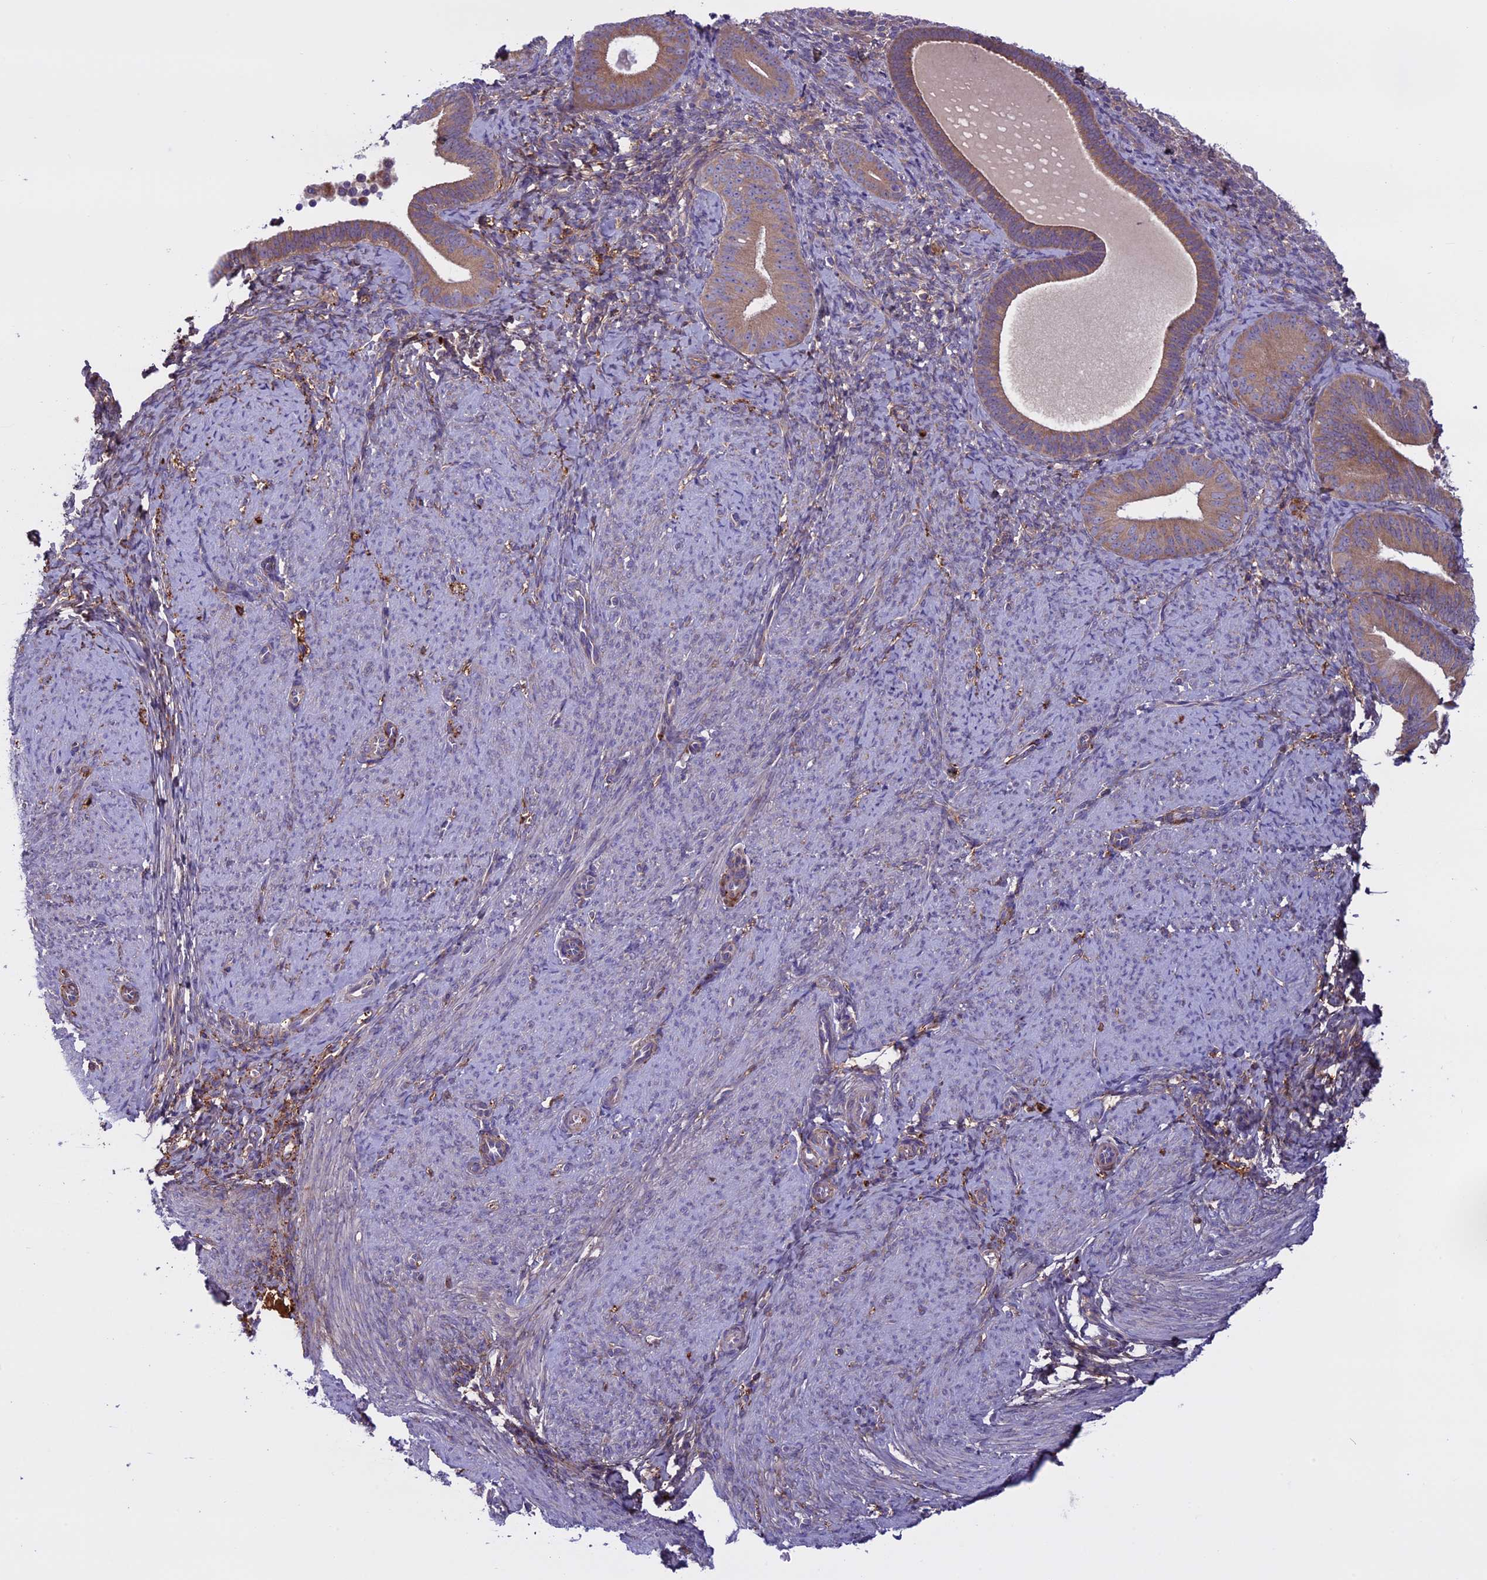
{"staining": {"intensity": "negative", "quantity": "none", "location": "none"}, "tissue": "endometrium", "cell_type": "Cells in endometrial stroma", "image_type": "normal", "snomed": [{"axis": "morphology", "description": "Normal tissue, NOS"}, {"axis": "topography", "description": "Endometrium"}], "caption": "Endometrium stained for a protein using immunohistochemistry (IHC) reveals no positivity cells in endometrial stroma.", "gene": "DCTN5", "patient": {"sex": "female", "age": 65}}